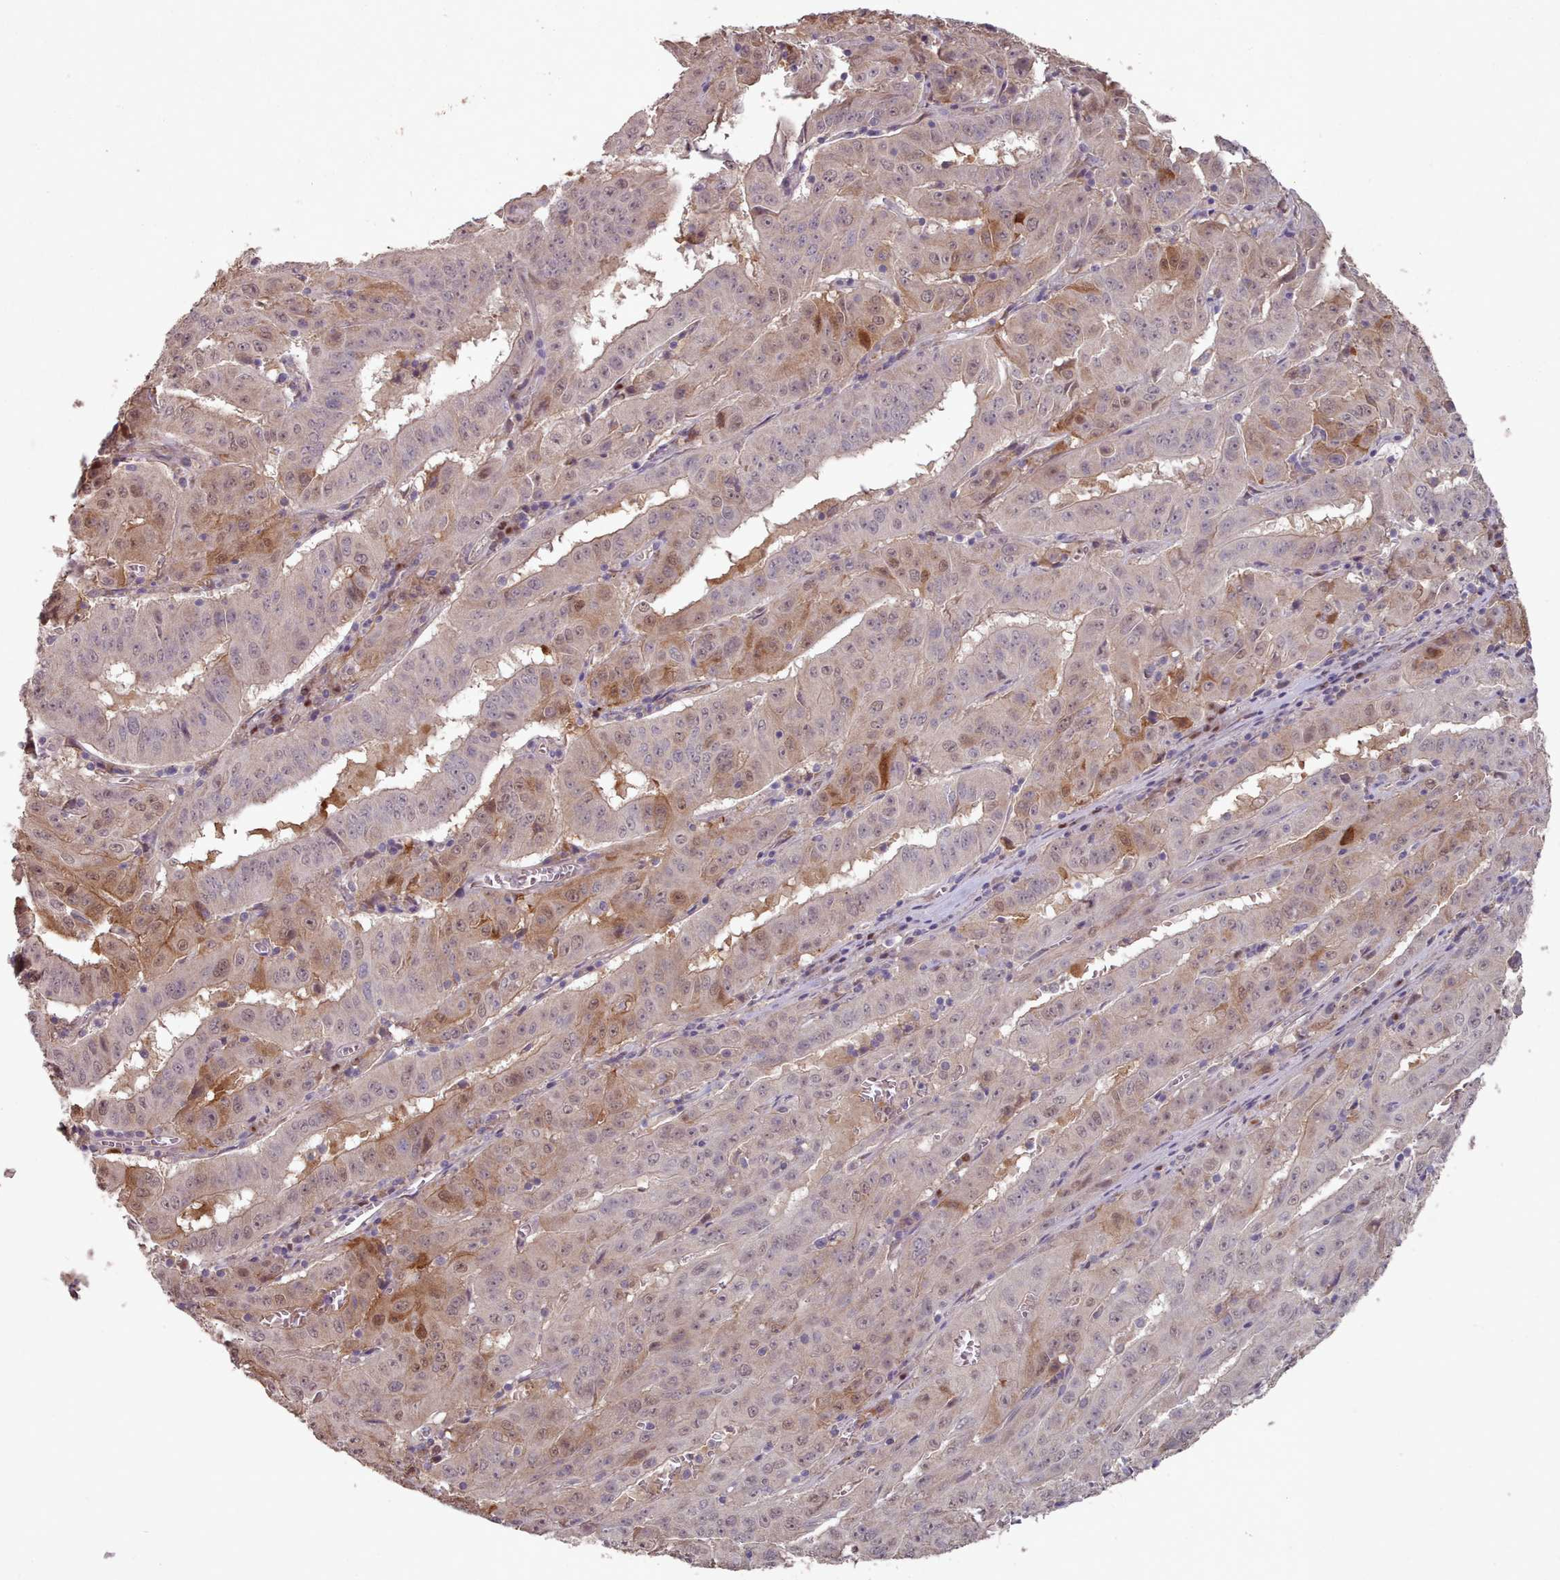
{"staining": {"intensity": "moderate", "quantity": "<25%", "location": "cytoplasmic/membranous,nuclear"}, "tissue": "pancreatic cancer", "cell_type": "Tumor cells", "image_type": "cancer", "snomed": [{"axis": "morphology", "description": "Adenocarcinoma, NOS"}, {"axis": "topography", "description": "Pancreas"}], "caption": "Immunohistochemistry (IHC) (DAB (3,3'-diaminobenzidine)) staining of human adenocarcinoma (pancreatic) reveals moderate cytoplasmic/membranous and nuclear protein expression in approximately <25% of tumor cells.", "gene": "ERCC6L", "patient": {"sex": "male", "age": 63}}